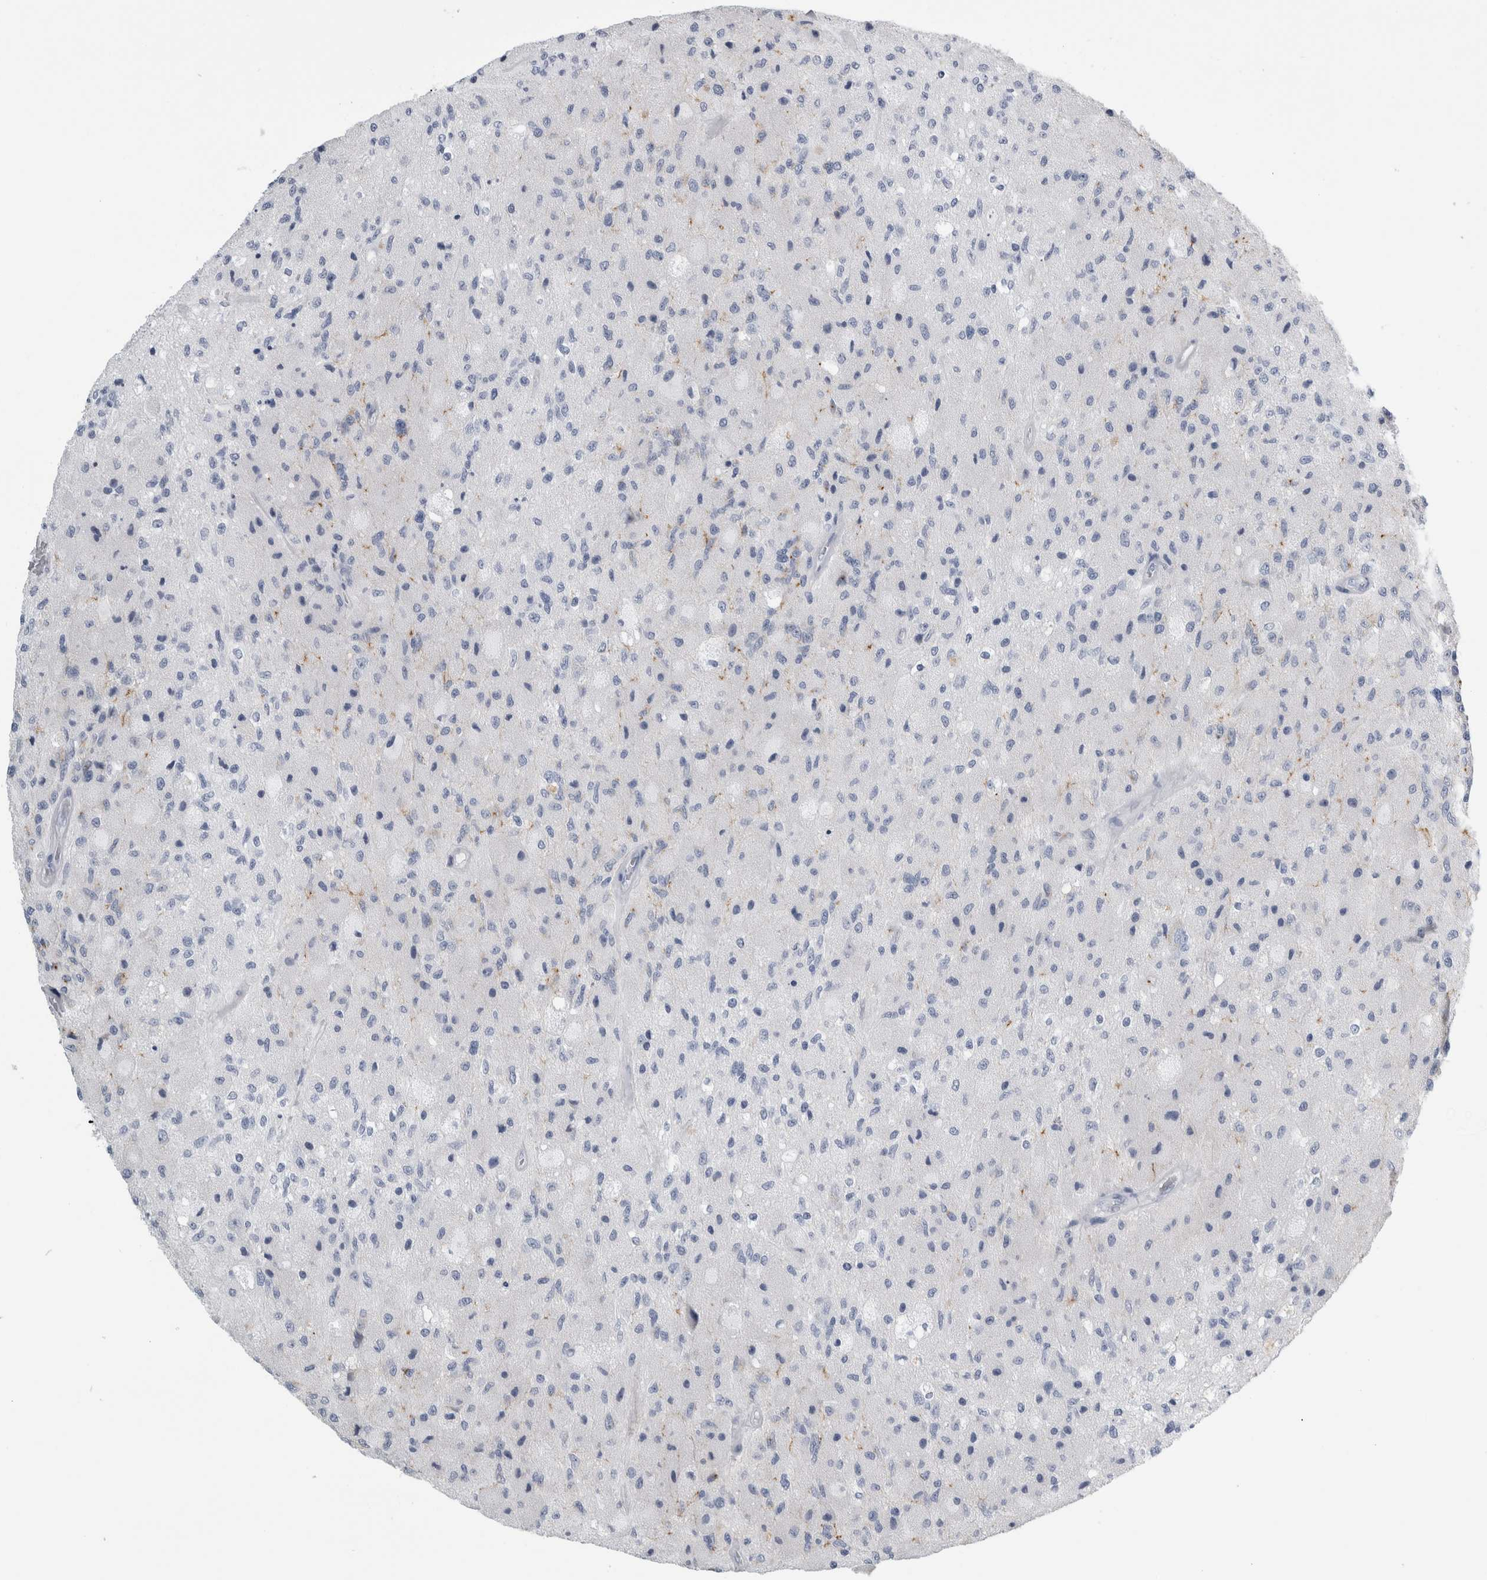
{"staining": {"intensity": "negative", "quantity": "none", "location": "none"}, "tissue": "glioma", "cell_type": "Tumor cells", "image_type": "cancer", "snomed": [{"axis": "morphology", "description": "Normal tissue, NOS"}, {"axis": "morphology", "description": "Glioma, malignant, High grade"}, {"axis": "topography", "description": "Cerebral cortex"}], "caption": "Immunohistochemistry (IHC) of human glioma reveals no expression in tumor cells.", "gene": "ANKFY1", "patient": {"sex": "male", "age": 77}}